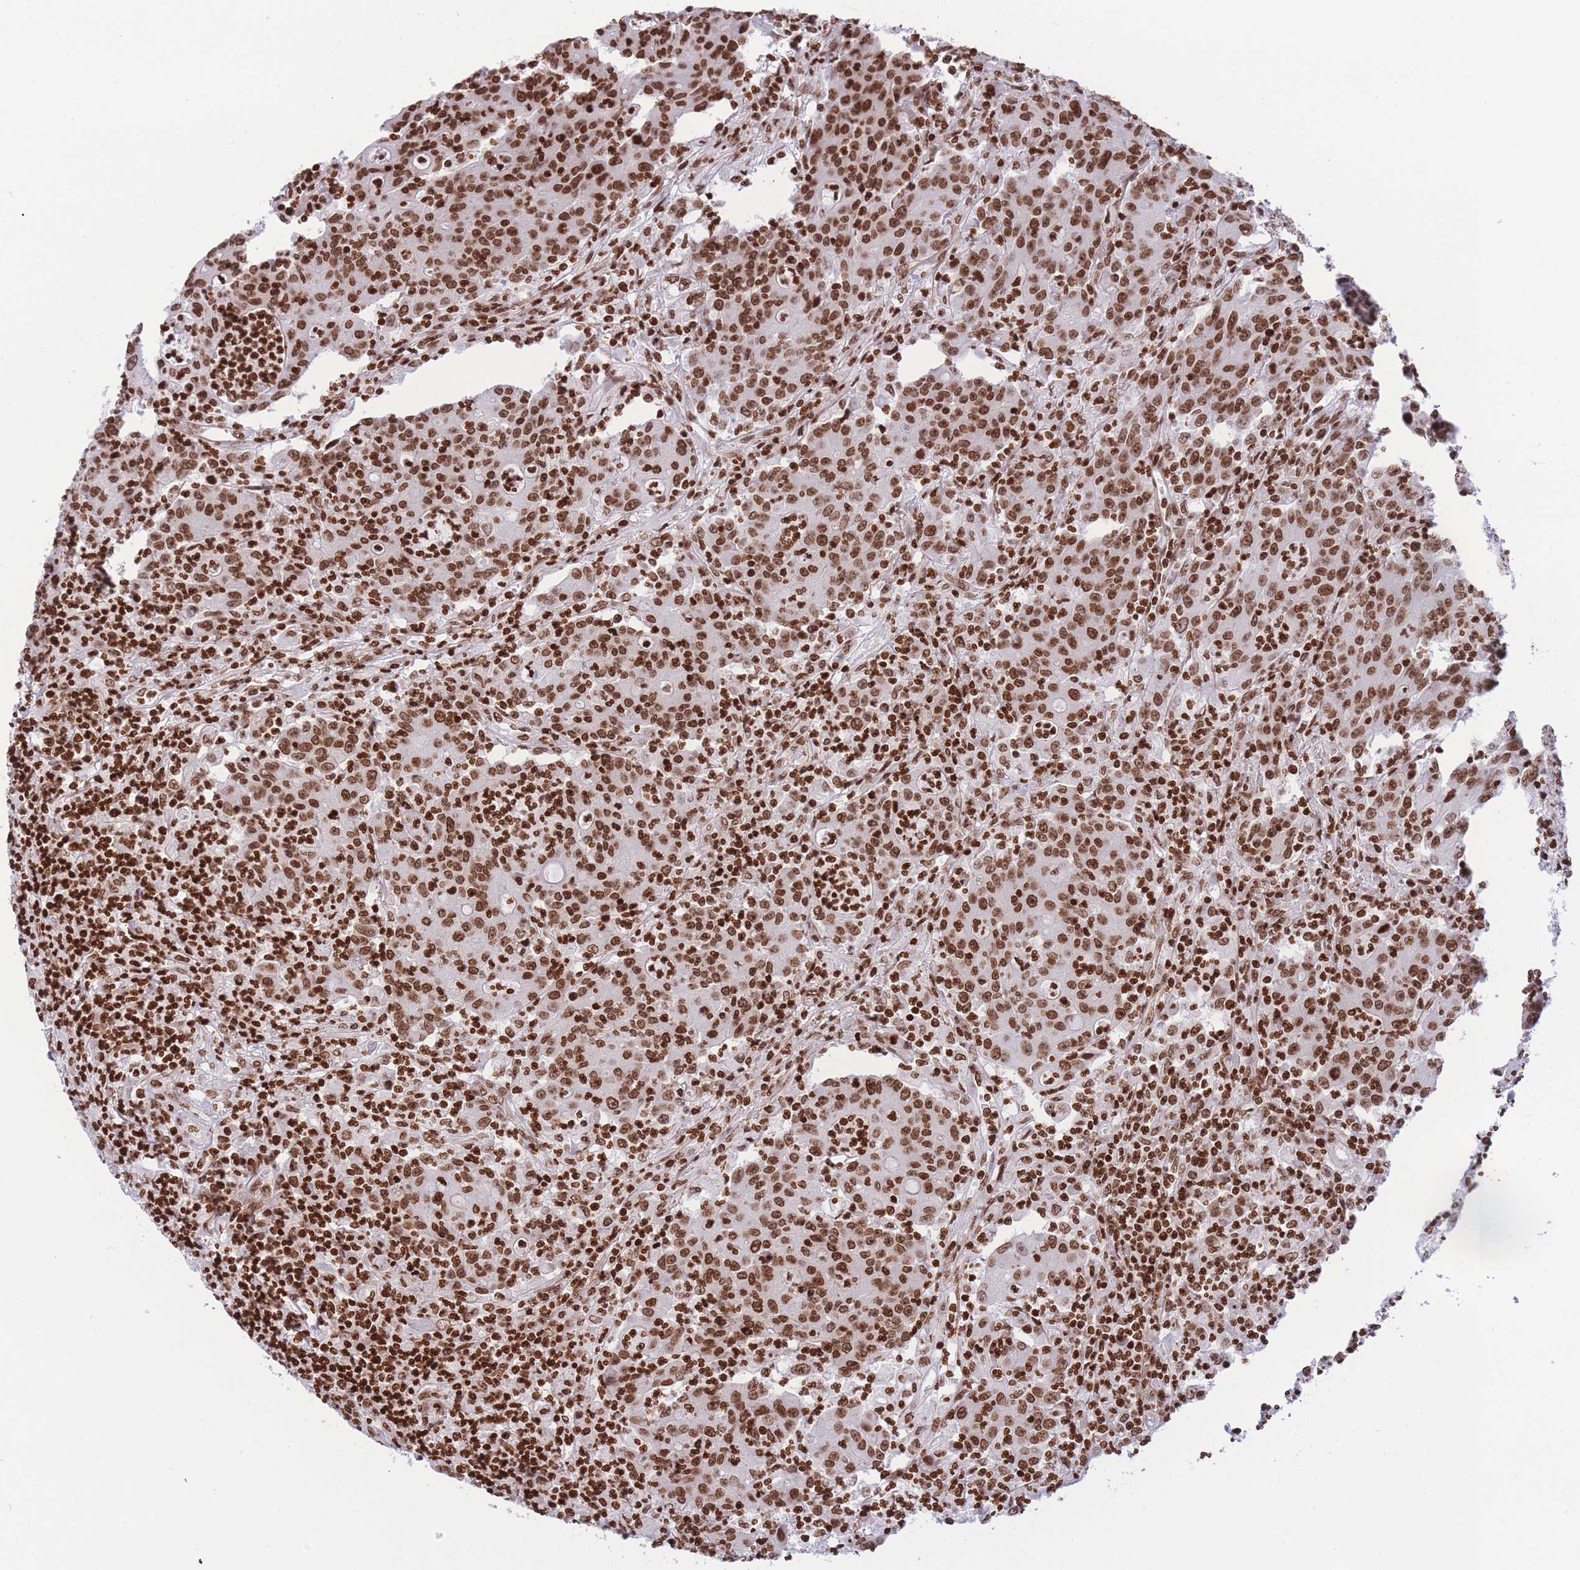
{"staining": {"intensity": "strong", "quantity": ">75%", "location": "nuclear"}, "tissue": "colorectal cancer", "cell_type": "Tumor cells", "image_type": "cancer", "snomed": [{"axis": "morphology", "description": "Adenocarcinoma, NOS"}, {"axis": "topography", "description": "Colon"}], "caption": "DAB immunohistochemical staining of human adenocarcinoma (colorectal) demonstrates strong nuclear protein staining in about >75% of tumor cells.", "gene": "H2BC11", "patient": {"sex": "male", "age": 83}}